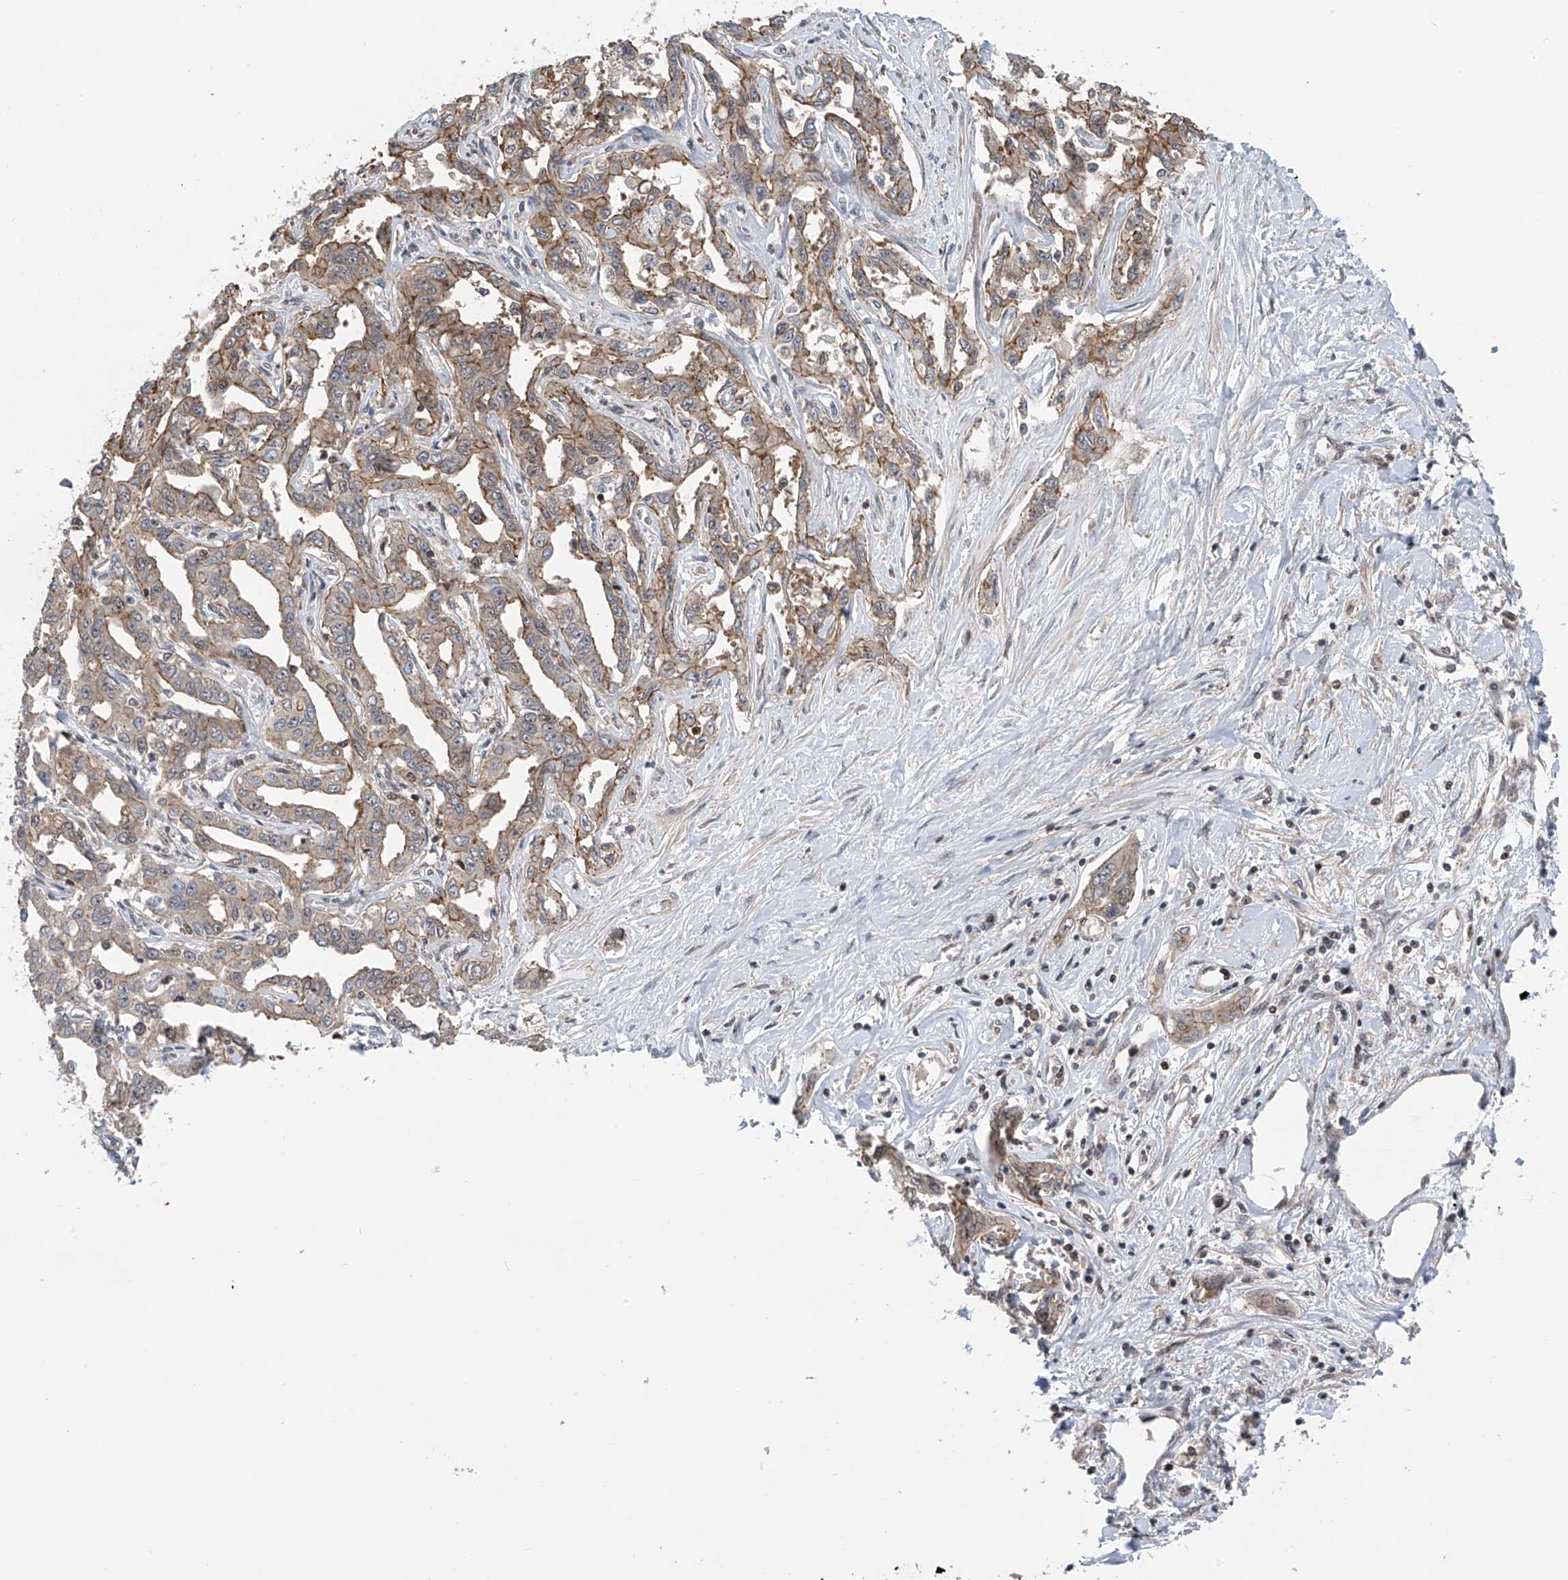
{"staining": {"intensity": "weak", "quantity": "25%-75%", "location": "cytoplasmic/membranous"}, "tissue": "liver cancer", "cell_type": "Tumor cells", "image_type": "cancer", "snomed": [{"axis": "morphology", "description": "Cholangiocarcinoma"}, {"axis": "topography", "description": "Liver"}], "caption": "The histopathology image demonstrates staining of cholangiocarcinoma (liver), revealing weak cytoplasmic/membranous protein staining (brown color) within tumor cells.", "gene": "DNAJC9", "patient": {"sex": "male", "age": 59}}